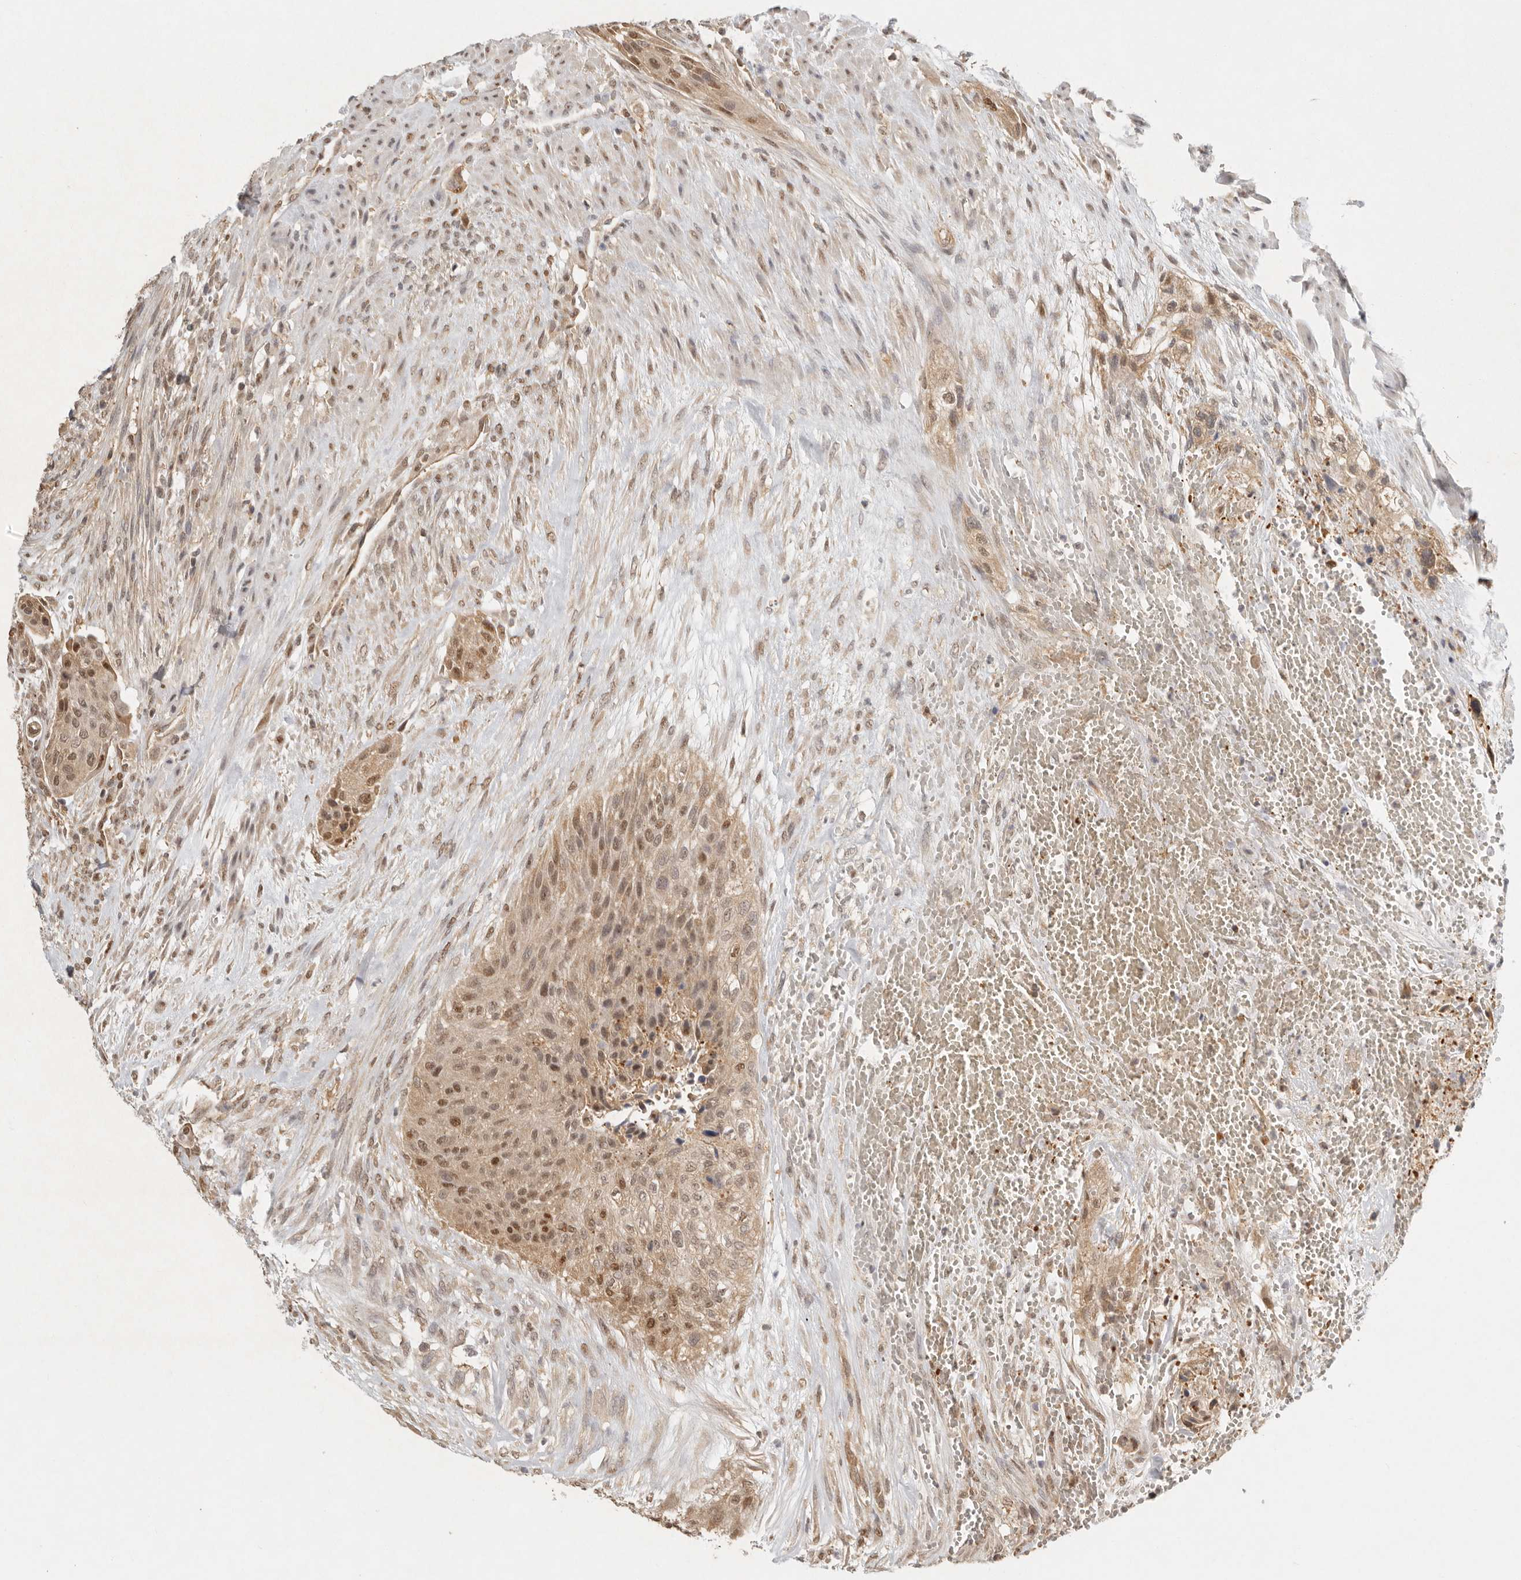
{"staining": {"intensity": "moderate", "quantity": ">75%", "location": "cytoplasmic/membranous,nuclear"}, "tissue": "urothelial cancer", "cell_type": "Tumor cells", "image_type": "cancer", "snomed": [{"axis": "morphology", "description": "Urothelial carcinoma, High grade"}, {"axis": "topography", "description": "Urinary bladder"}], "caption": "DAB immunohistochemical staining of urothelial carcinoma (high-grade) displays moderate cytoplasmic/membranous and nuclear protein positivity in about >75% of tumor cells.", "gene": "PSMA5", "patient": {"sex": "male", "age": 35}}